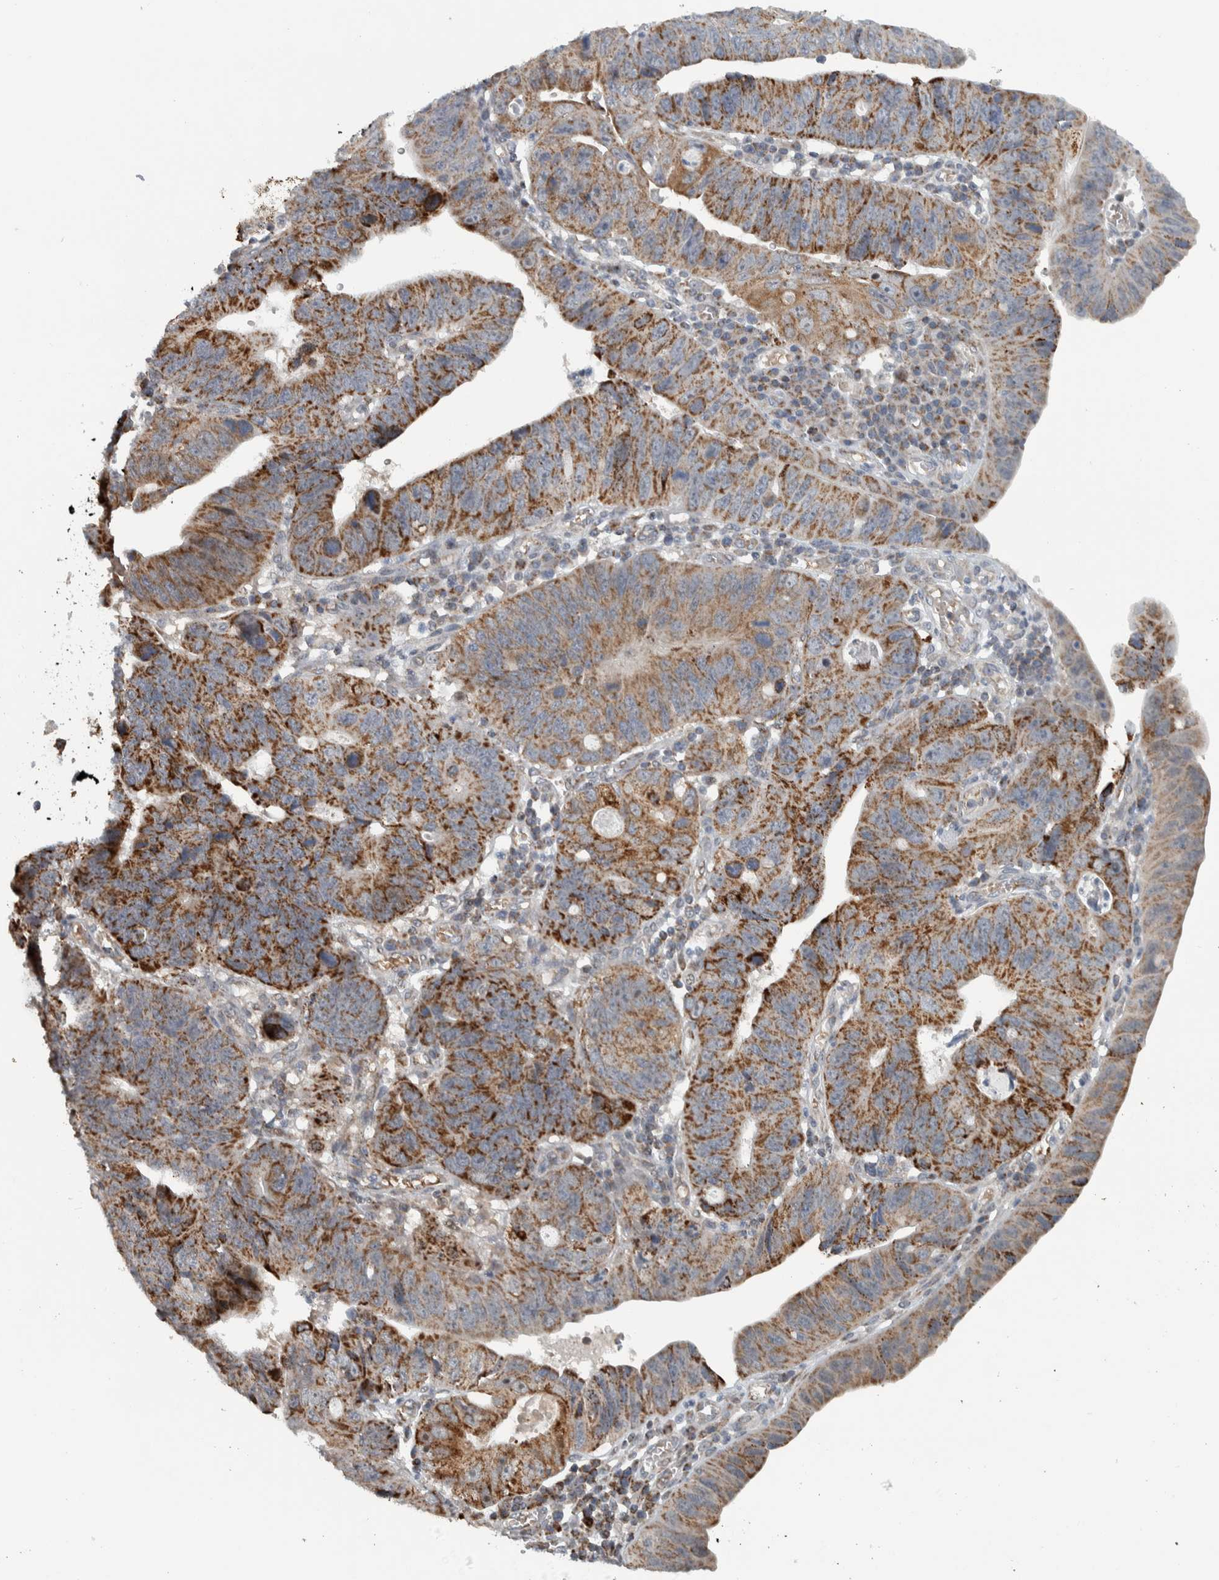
{"staining": {"intensity": "moderate", "quantity": ">75%", "location": "cytoplasmic/membranous"}, "tissue": "stomach cancer", "cell_type": "Tumor cells", "image_type": "cancer", "snomed": [{"axis": "morphology", "description": "Adenocarcinoma, NOS"}, {"axis": "topography", "description": "Stomach"}], "caption": "There is medium levels of moderate cytoplasmic/membranous staining in tumor cells of stomach adenocarcinoma, as demonstrated by immunohistochemical staining (brown color).", "gene": "PPM1K", "patient": {"sex": "male", "age": 59}}